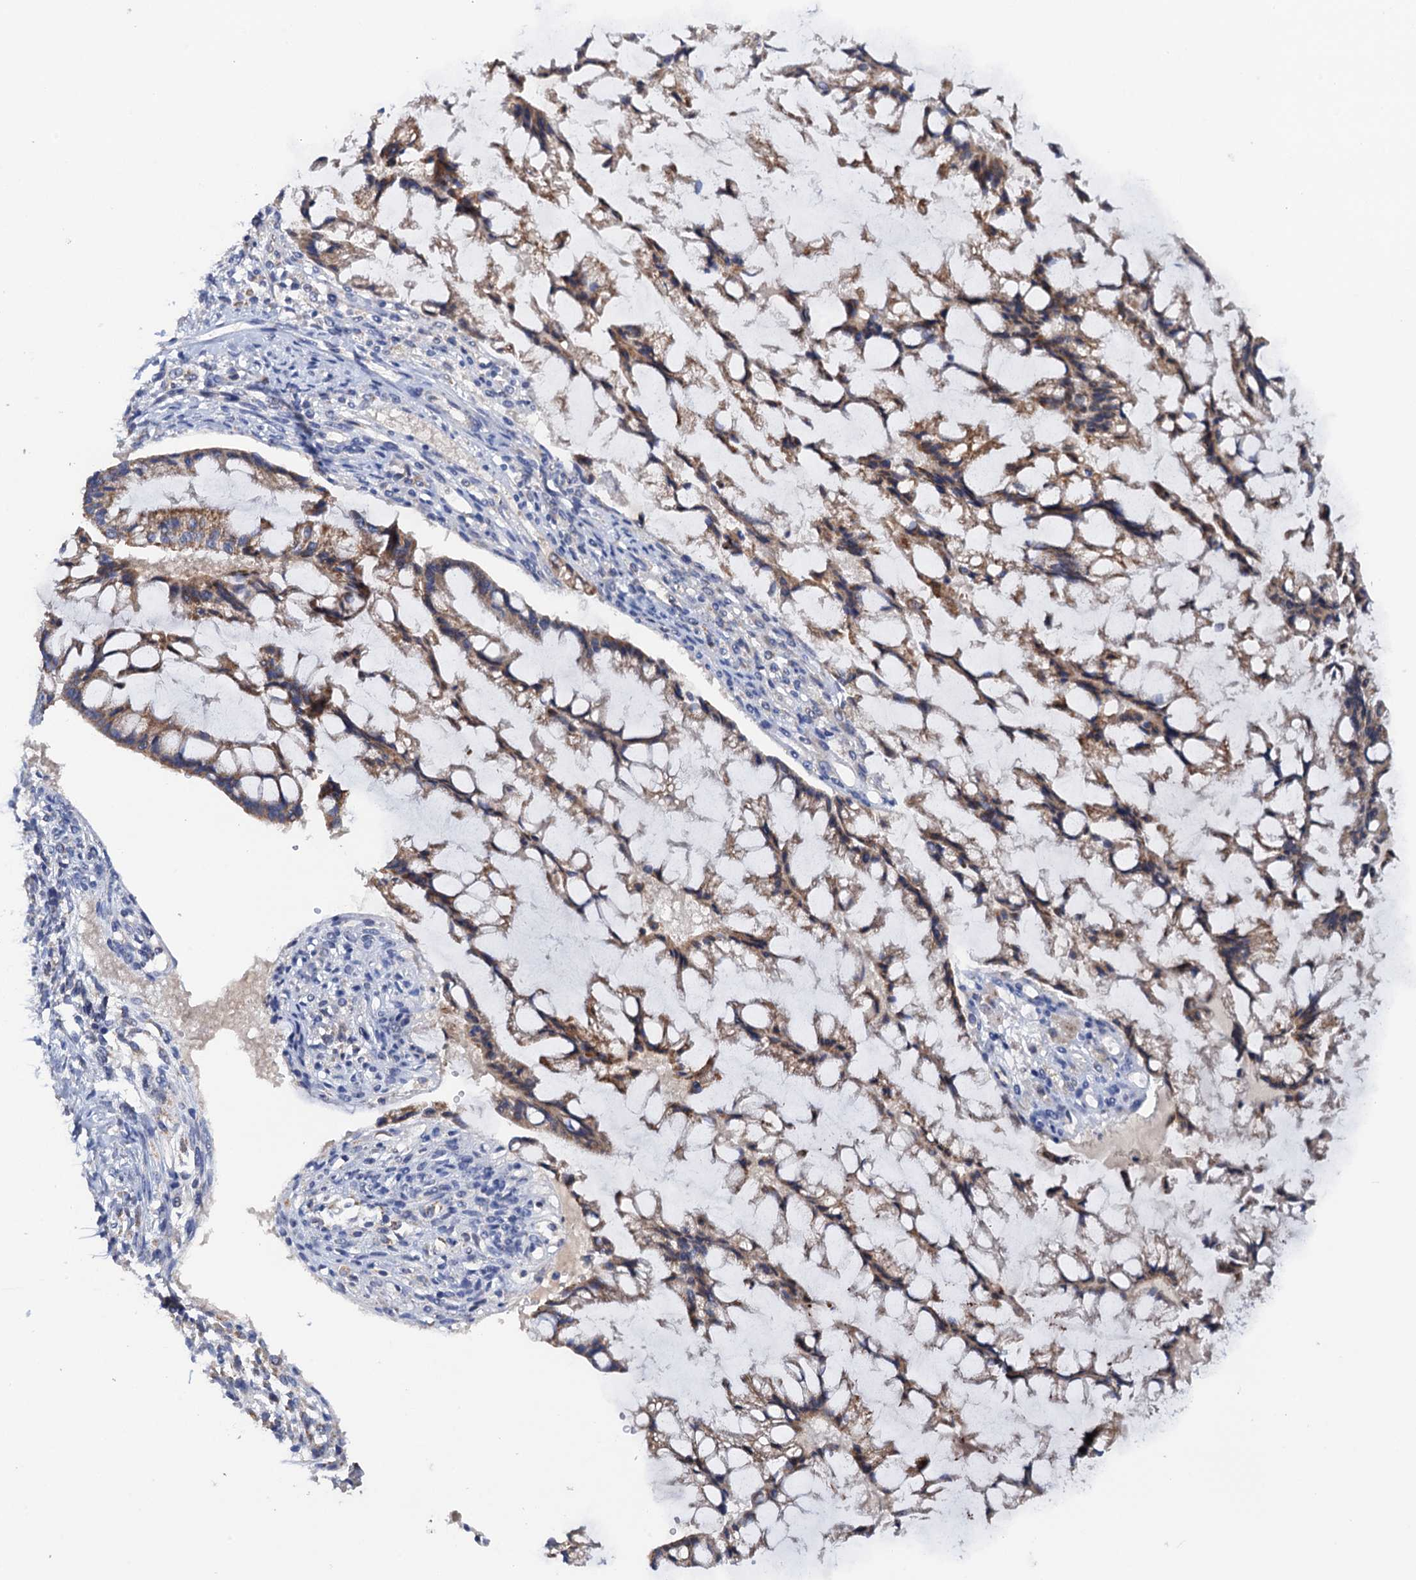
{"staining": {"intensity": "moderate", "quantity": ">75%", "location": "cytoplasmic/membranous"}, "tissue": "ovarian cancer", "cell_type": "Tumor cells", "image_type": "cancer", "snomed": [{"axis": "morphology", "description": "Cystadenocarcinoma, mucinous, NOS"}, {"axis": "topography", "description": "Ovary"}], "caption": "Immunohistochemical staining of ovarian cancer displays moderate cytoplasmic/membranous protein expression in approximately >75% of tumor cells. (Brightfield microscopy of DAB IHC at high magnification).", "gene": "MRPL48", "patient": {"sex": "female", "age": 73}}